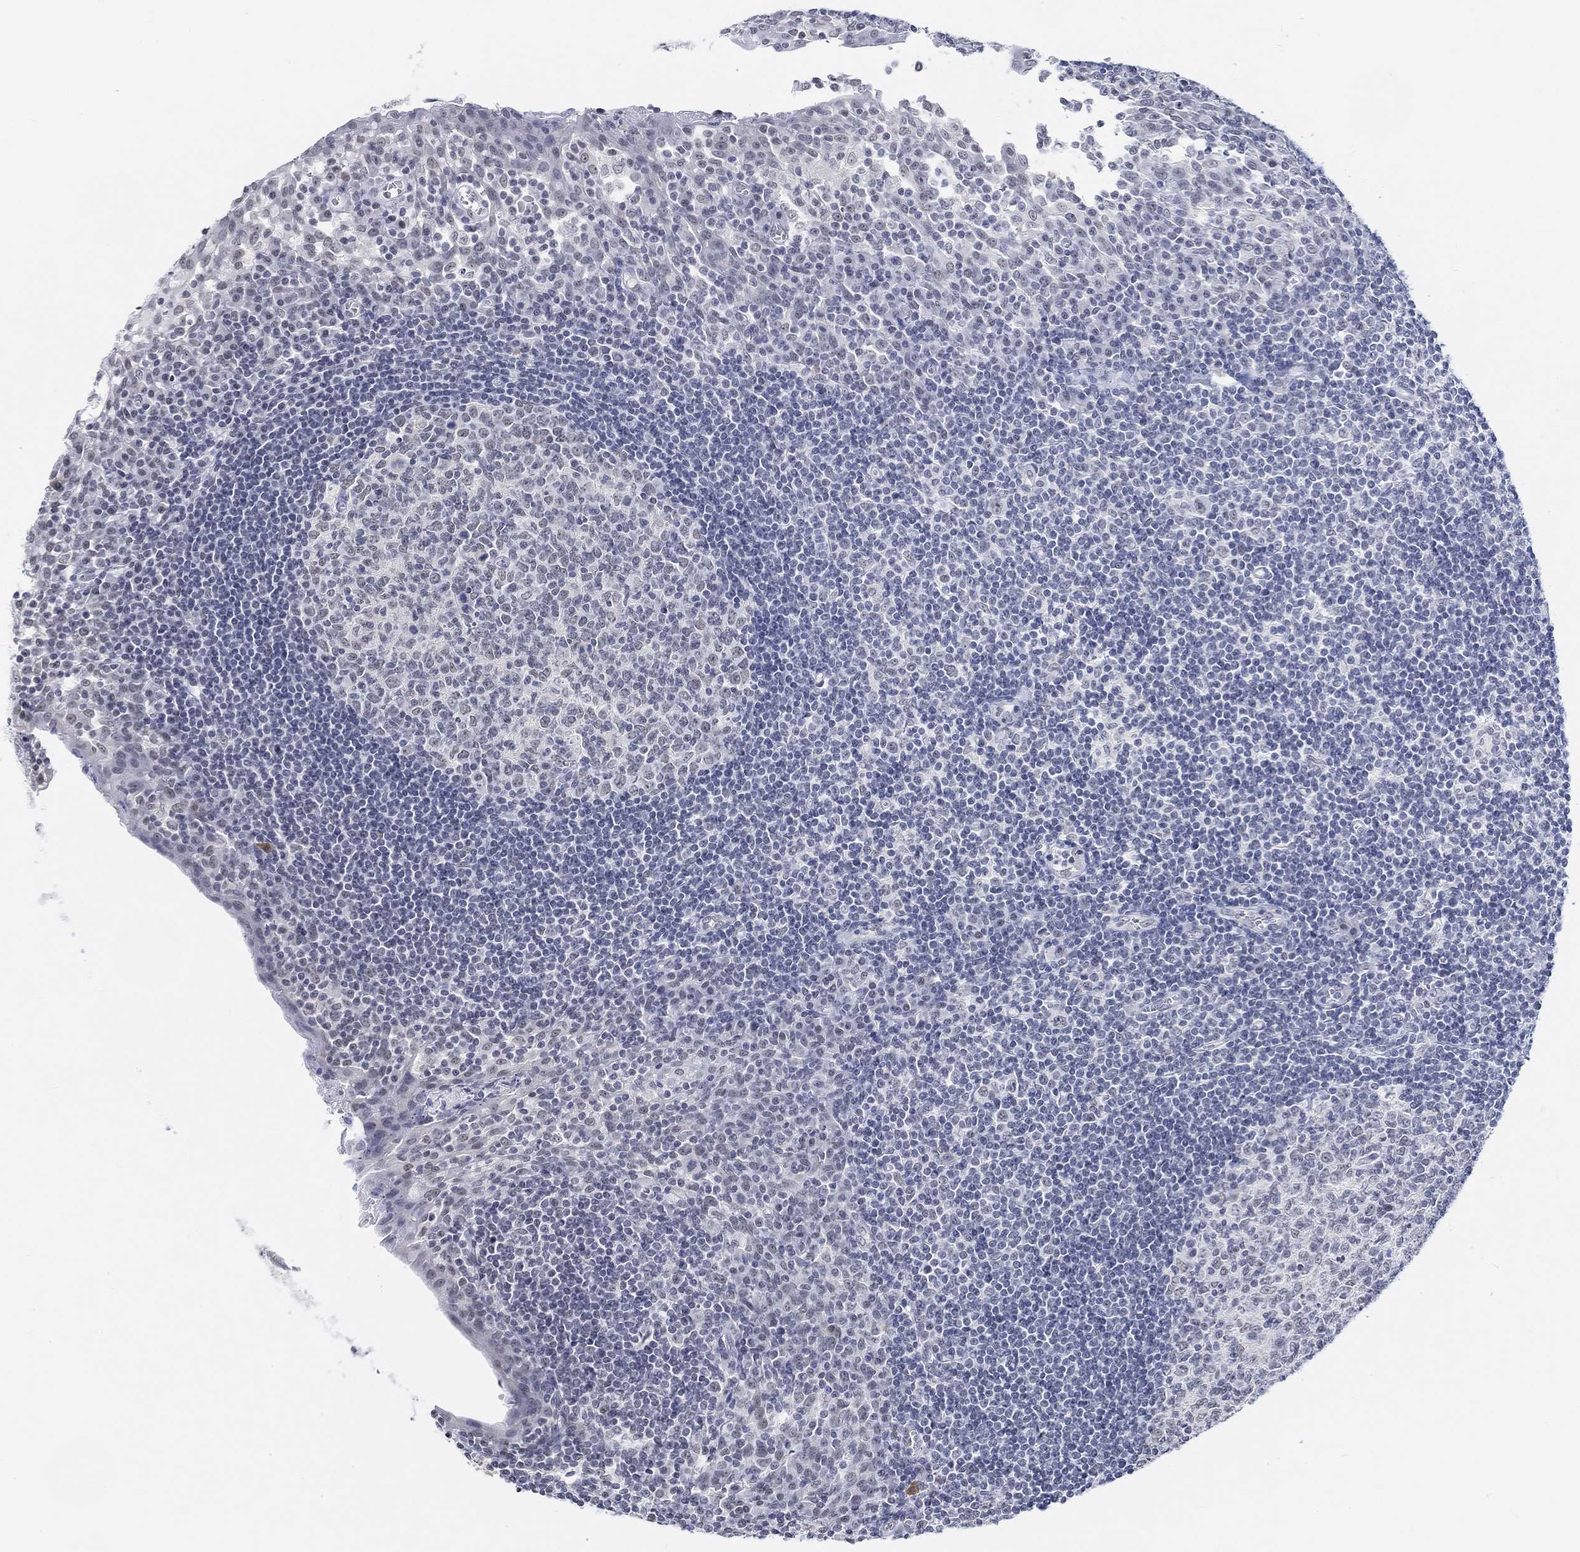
{"staining": {"intensity": "negative", "quantity": "none", "location": "none"}, "tissue": "tonsil", "cell_type": "Germinal center cells", "image_type": "normal", "snomed": [{"axis": "morphology", "description": "Normal tissue, NOS"}, {"axis": "topography", "description": "Tonsil"}], "caption": "Human tonsil stained for a protein using immunohistochemistry (IHC) demonstrates no staining in germinal center cells.", "gene": "PURG", "patient": {"sex": "female", "age": 13}}